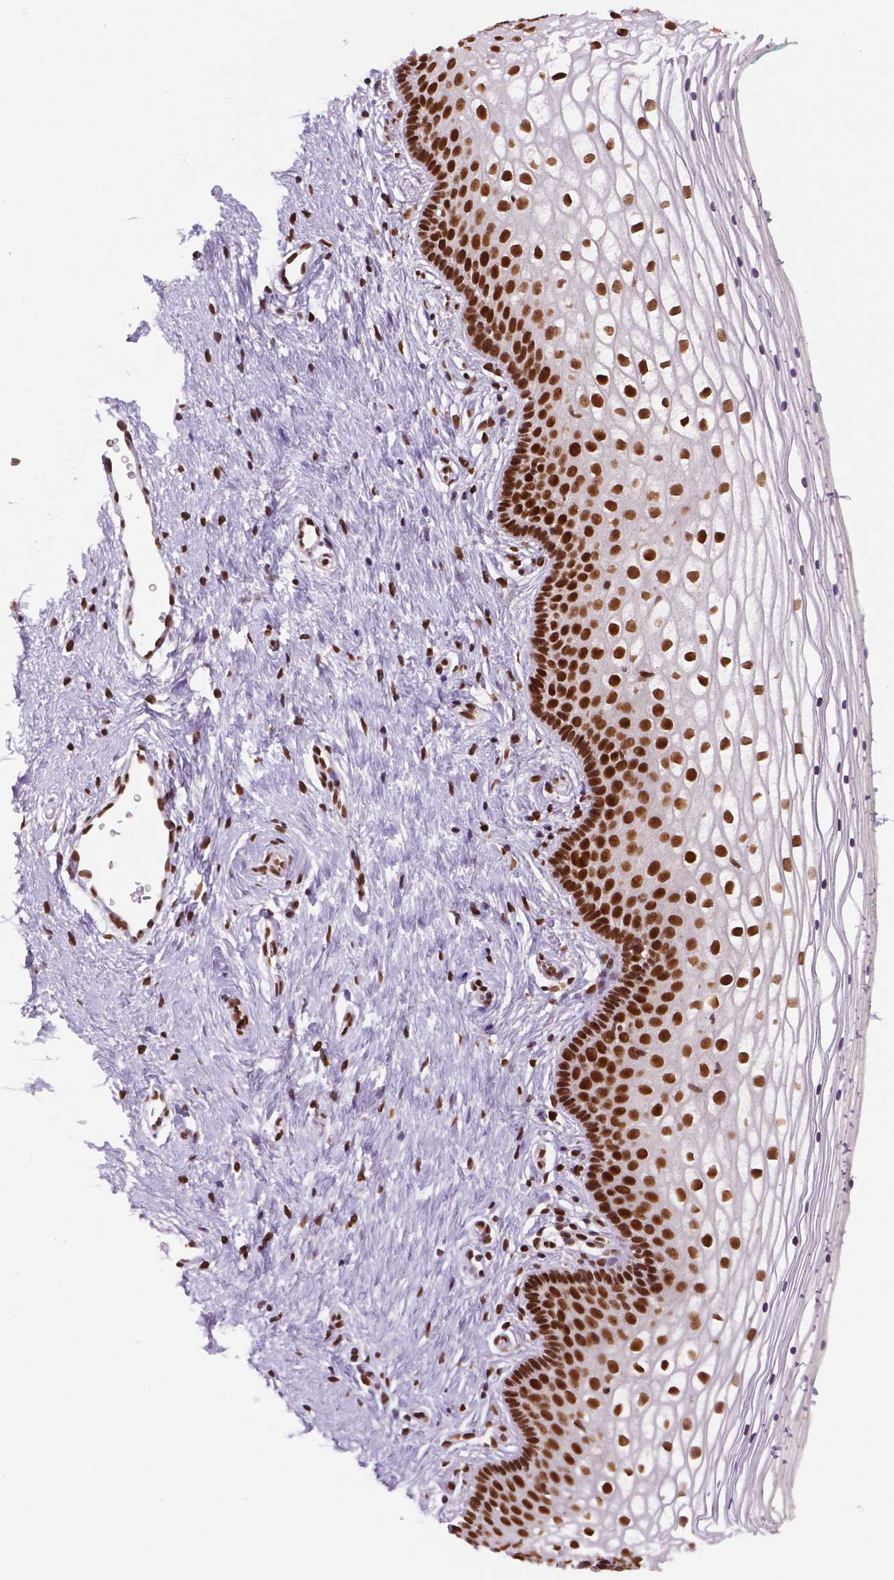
{"staining": {"intensity": "strong", "quantity": "25%-75%", "location": "nuclear"}, "tissue": "vagina", "cell_type": "Squamous epithelial cells", "image_type": "normal", "snomed": [{"axis": "morphology", "description": "Normal tissue, NOS"}, {"axis": "topography", "description": "Vagina"}], "caption": "Squamous epithelial cells exhibit high levels of strong nuclear expression in approximately 25%-75% of cells in unremarkable human vagina. The staining was performed using DAB to visualize the protein expression in brown, while the nuclei were stained in blue with hematoxylin (Magnification: 20x).", "gene": "MLH1", "patient": {"sex": "female", "age": 36}}